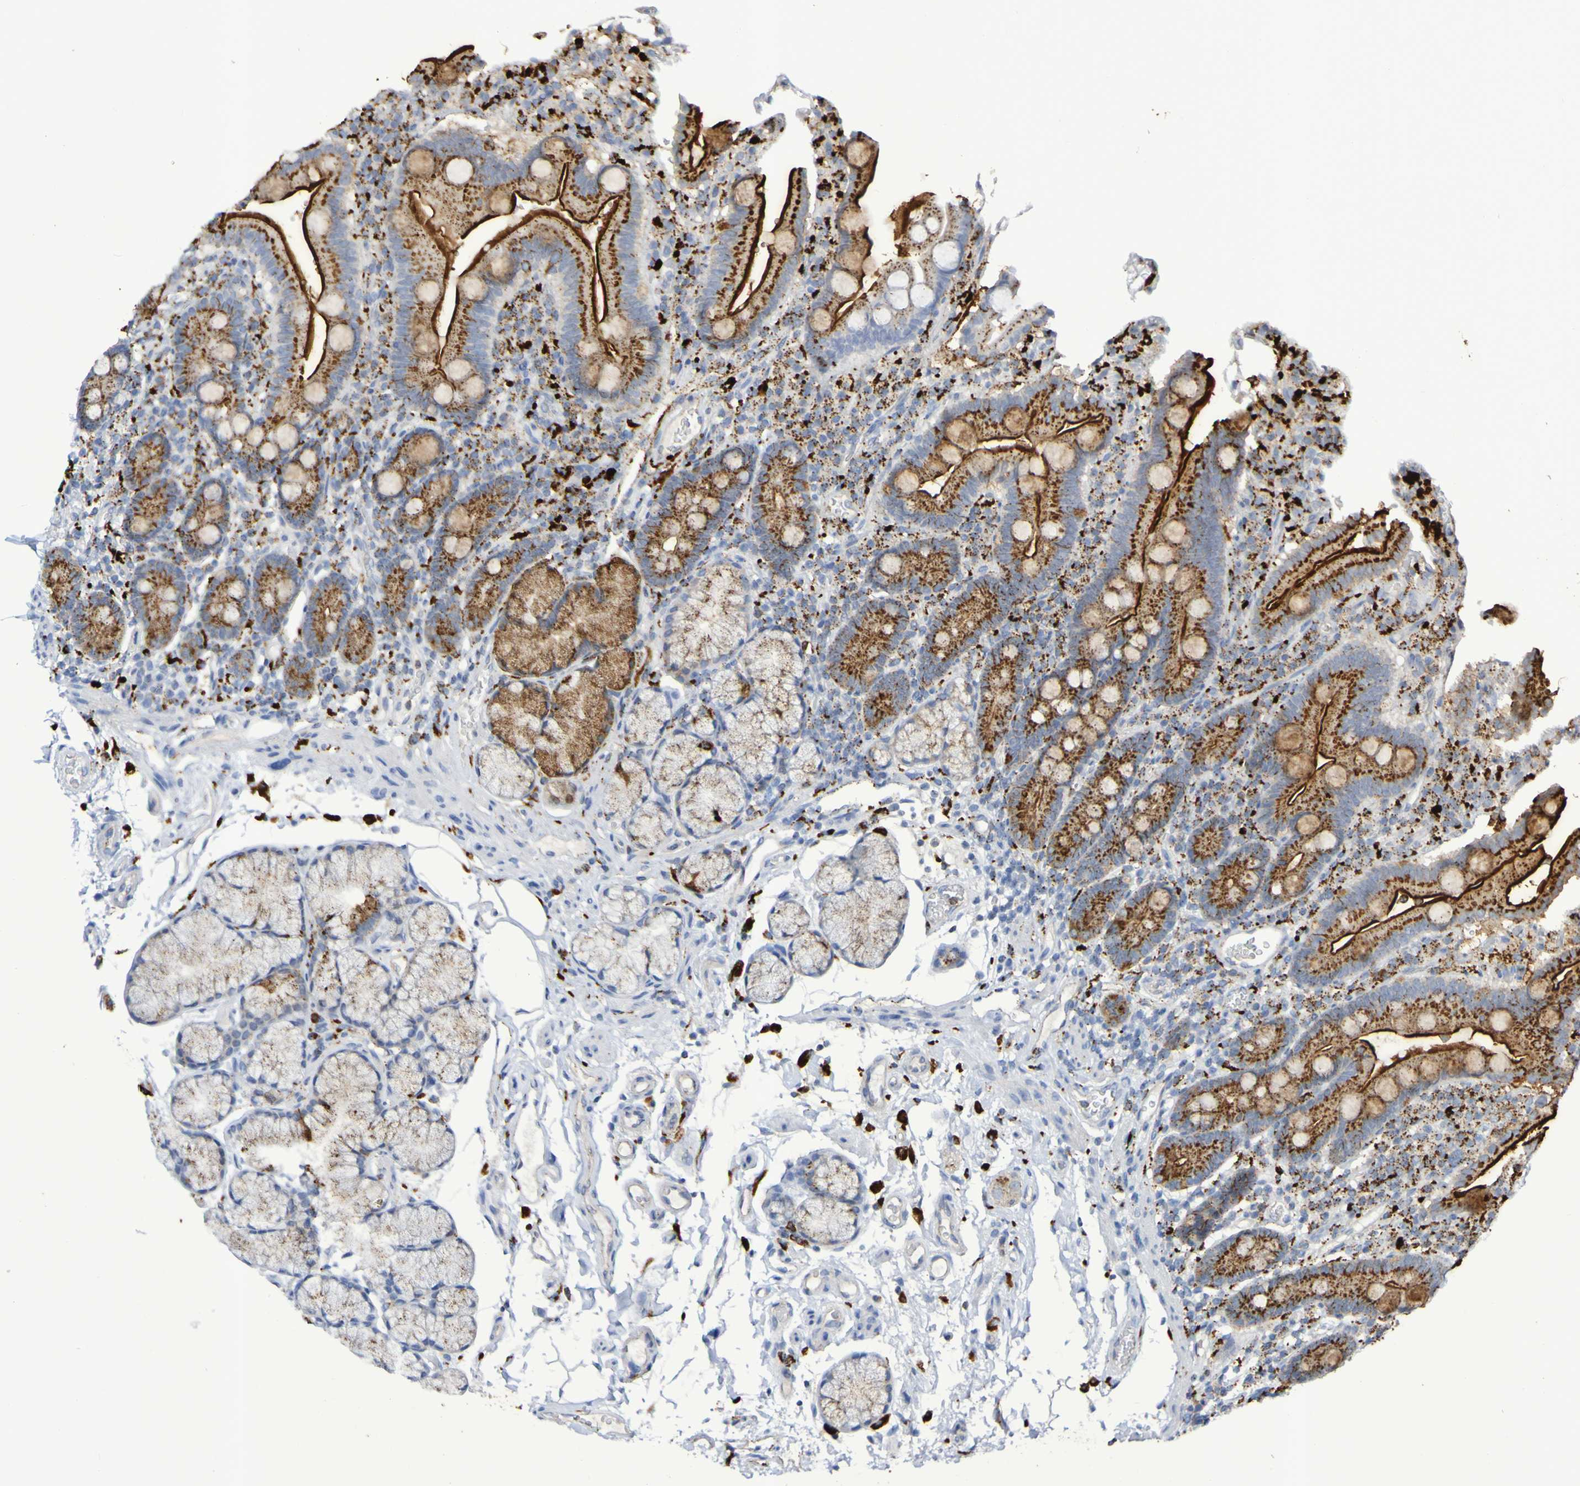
{"staining": {"intensity": "strong", "quantity": ">75%", "location": "cytoplasmic/membranous"}, "tissue": "duodenum", "cell_type": "Glandular cells", "image_type": "normal", "snomed": [{"axis": "morphology", "description": "Normal tissue, NOS"}, {"axis": "topography", "description": "Small intestine, NOS"}], "caption": "IHC staining of benign duodenum, which exhibits high levels of strong cytoplasmic/membranous positivity in about >75% of glandular cells indicating strong cytoplasmic/membranous protein expression. The staining was performed using DAB (brown) for protein detection and nuclei were counterstained in hematoxylin (blue).", "gene": "TPH1", "patient": {"sex": "female", "age": 71}}